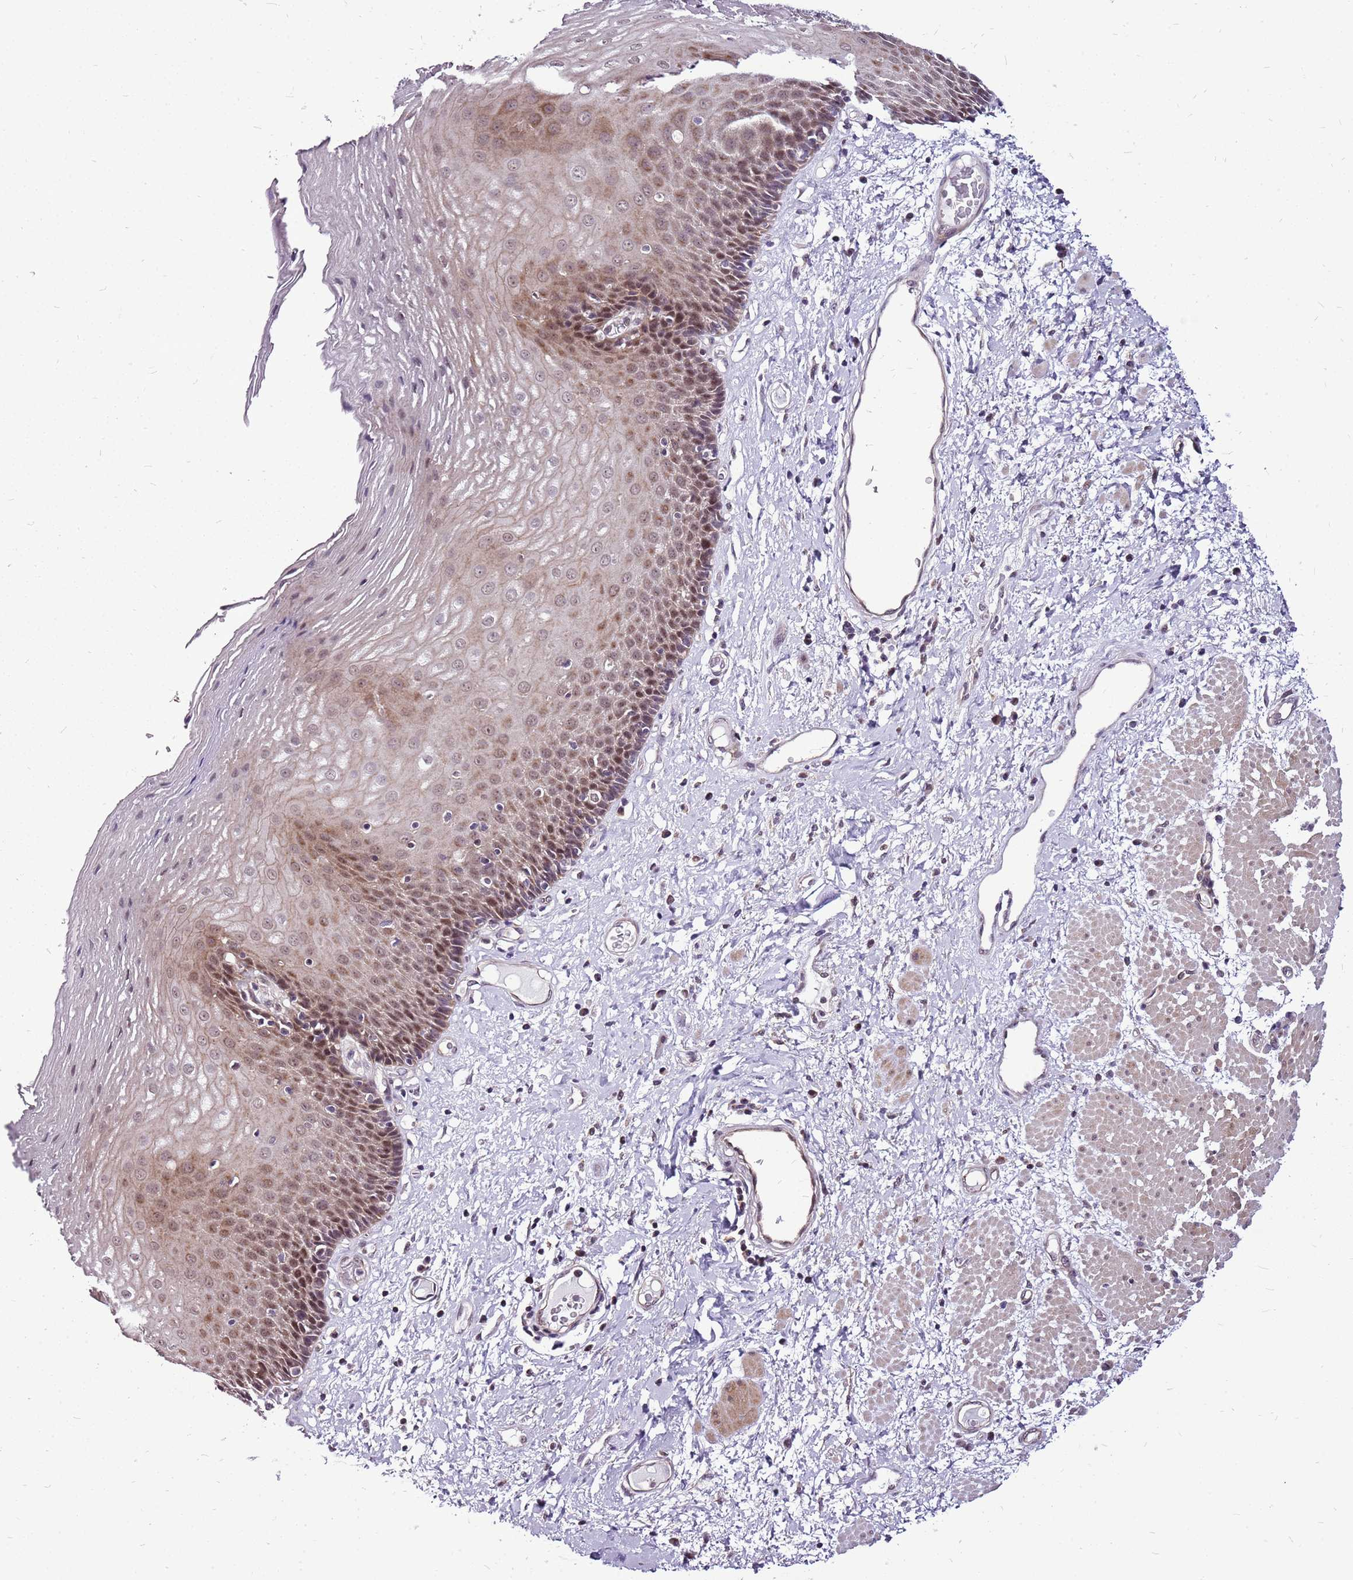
{"staining": {"intensity": "moderate", "quantity": "25%-75%", "location": "nuclear"}, "tissue": "esophagus", "cell_type": "Squamous epithelial cells", "image_type": "normal", "snomed": [{"axis": "morphology", "description": "Normal tissue, NOS"}, {"axis": "morphology", "description": "Adenocarcinoma, NOS"}, {"axis": "topography", "description": "Esophagus"}], "caption": "The histopathology image shows immunohistochemical staining of normal esophagus. There is moderate nuclear expression is seen in about 25%-75% of squamous epithelial cells.", "gene": "CCDC166", "patient": {"sex": "male", "age": 62}}